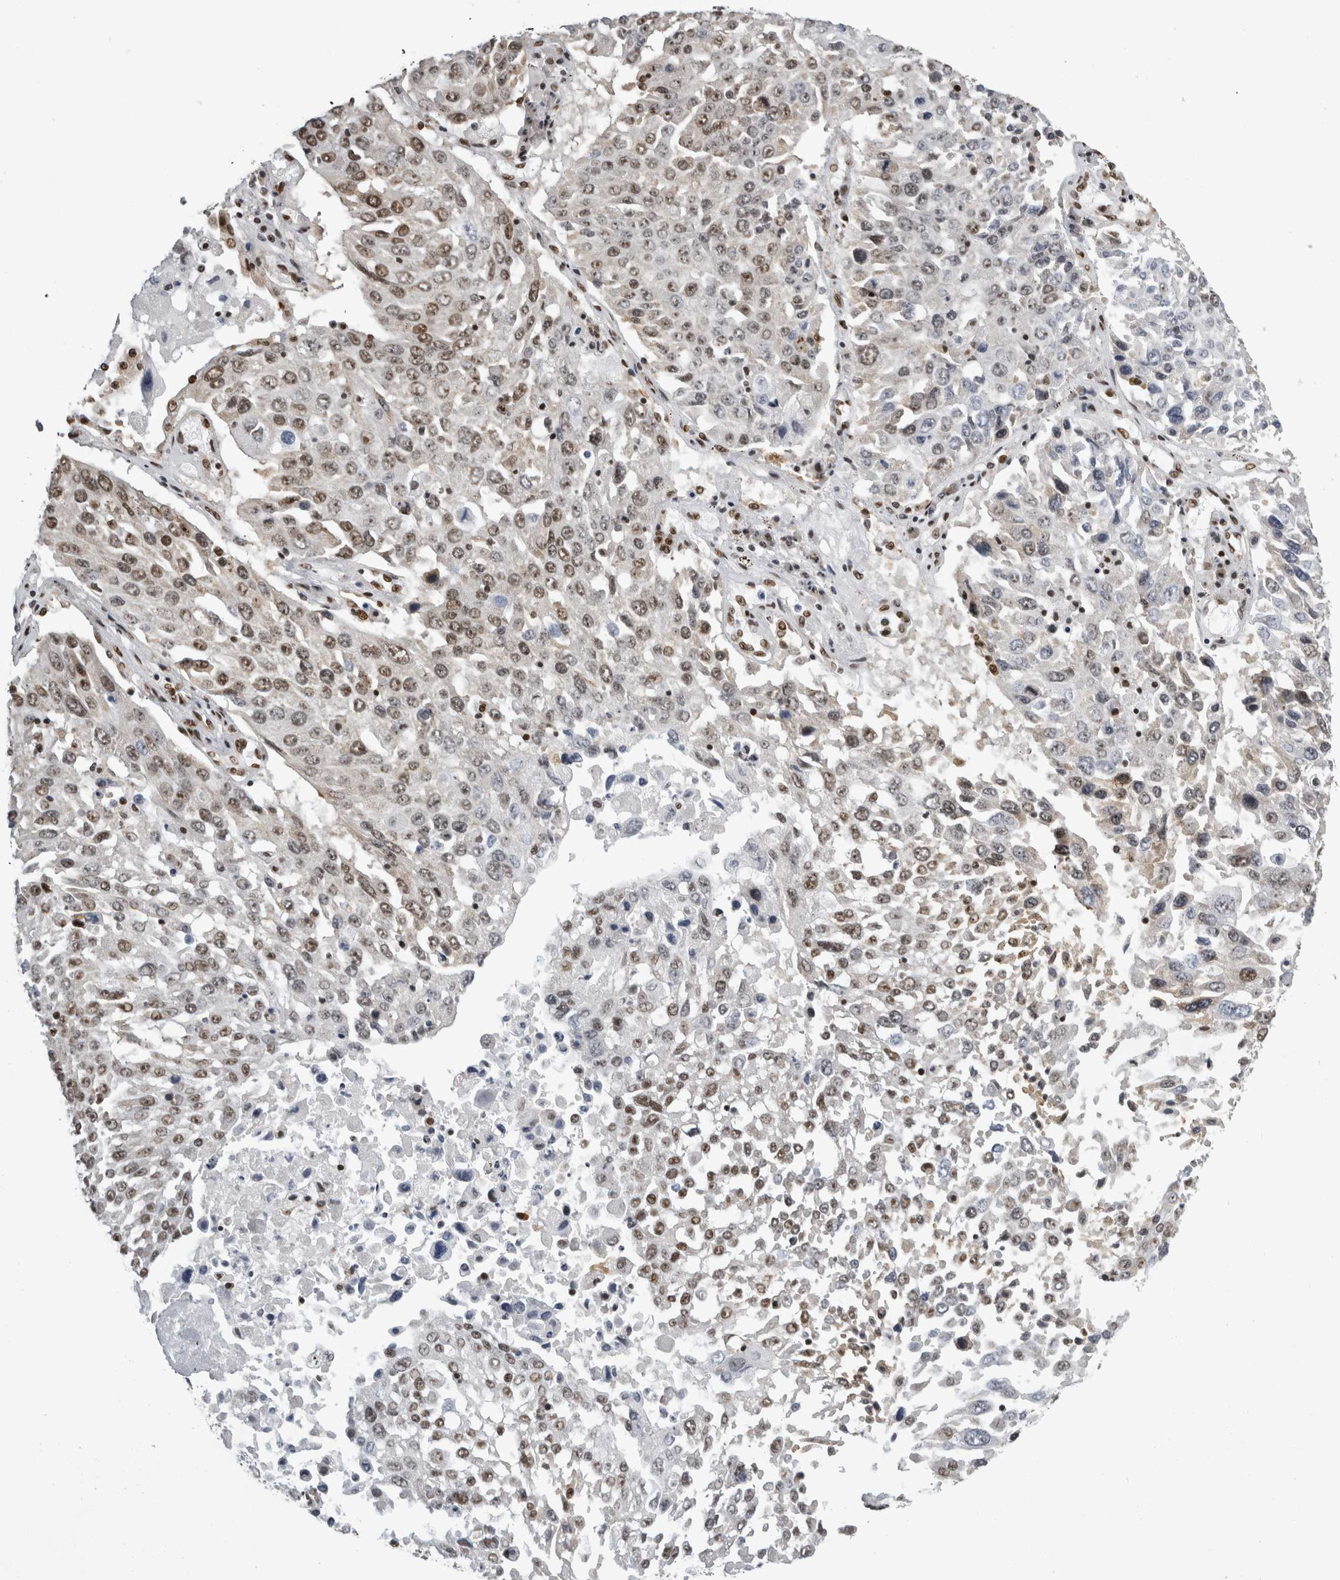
{"staining": {"intensity": "moderate", "quantity": "25%-75%", "location": "nuclear"}, "tissue": "lung cancer", "cell_type": "Tumor cells", "image_type": "cancer", "snomed": [{"axis": "morphology", "description": "Squamous cell carcinoma, NOS"}, {"axis": "topography", "description": "Lung"}], "caption": "Immunohistochemistry staining of lung squamous cell carcinoma, which demonstrates medium levels of moderate nuclear expression in about 25%-75% of tumor cells indicating moderate nuclear protein positivity. The staining was performed using DAB (brown) for protein detection and nuclei were counterstained in hematoxylin (blue).", "gene": "ZSCAN2", "patient": {"sex": "male", "age": 65}}